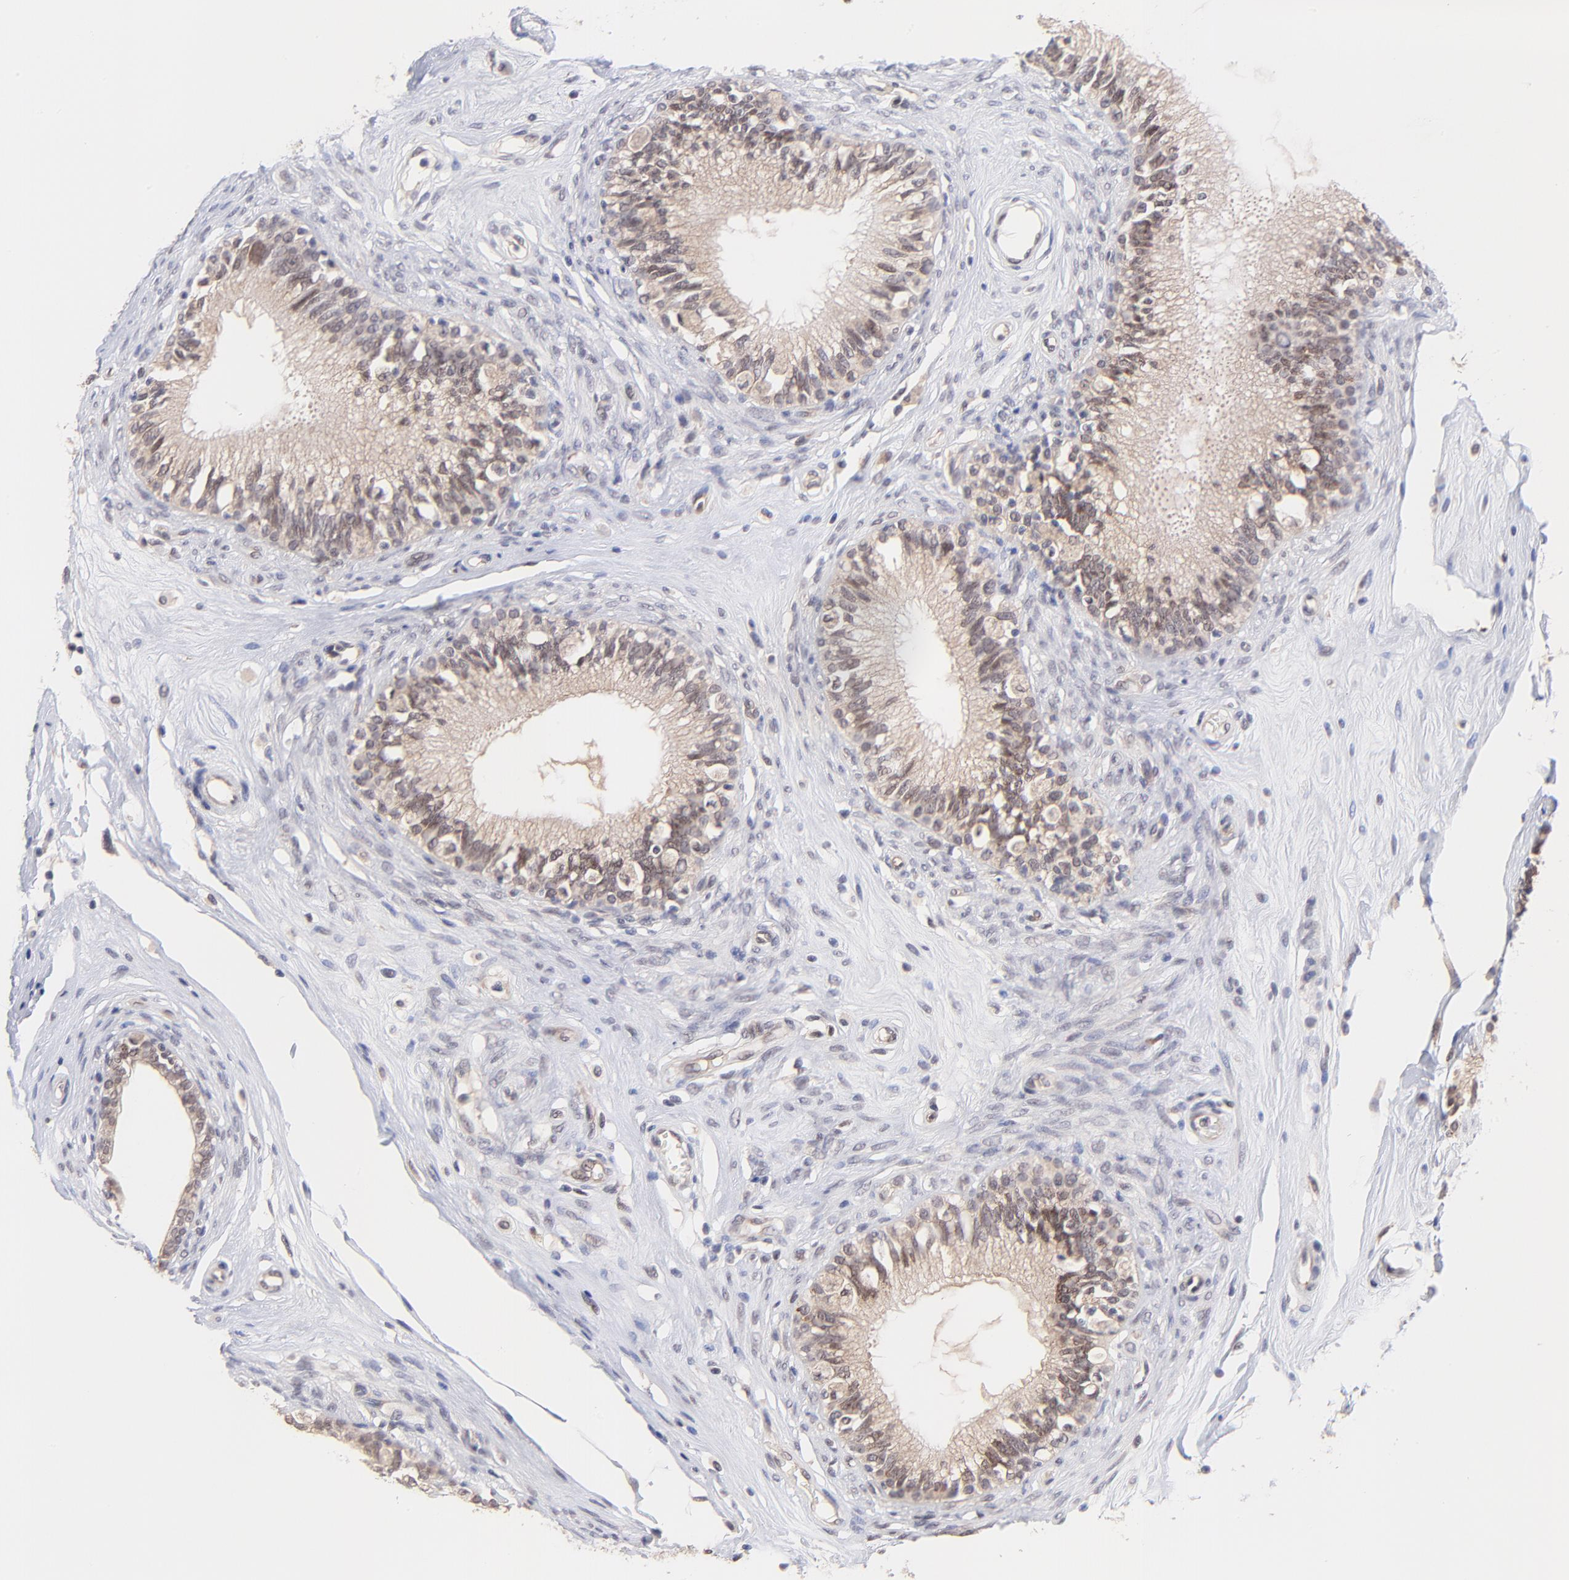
{"staining": {"intensity": "weak", "quantity": ">75%", "location": "cytoplasmic/membranous"}, "tissue": "epididymis", "cell_type": "Glandular cells", "image_type": "normal", "snomed": [{"axis": "morphology", "description": "Normal tissue, NOS"}, {"axis": "morphology", "description": "Inflammation, NOS"}, {"axis": "topography", "description": "Epididymis"}], "caption": "IHC (DAB (3,3'-diaminobenzidine)) staining of unremarkable epididymis exhibits weak cytoplasmic/membranous protein positivity in approximately >75% of glandular cells. (Stains: DAB in brown, nuclei in blue, Microscopy: brightfield microscopy at high magnification).", "gene": "ZNF747", "patient": {"sex": "male", "age": 84}}